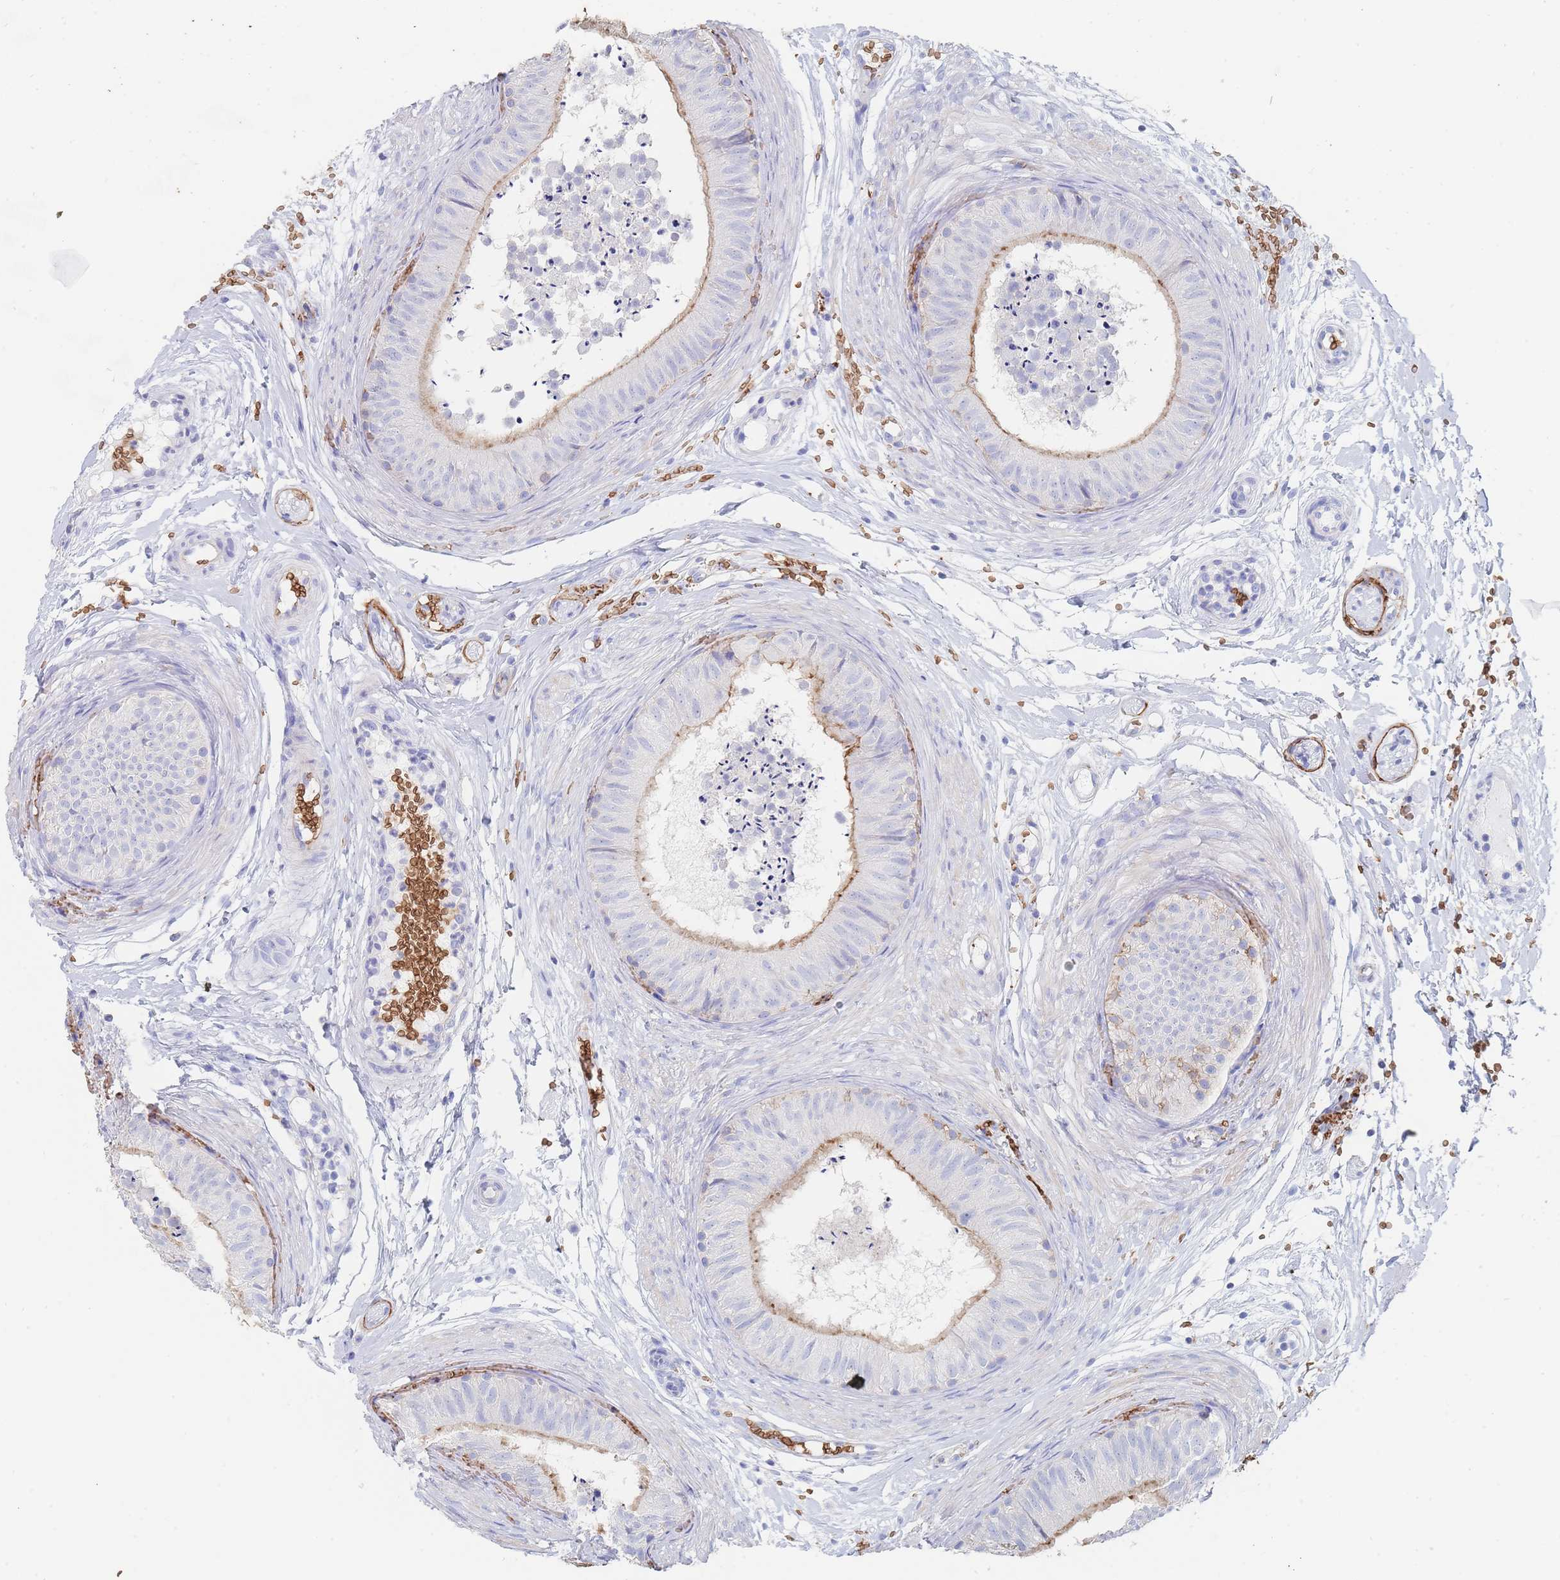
{"staining": {"intensity": "weak", "quantity": "25%-75%", "location": "cytoplasmic/membranous"}, "tissue": "epididymis", "cell_type": "Glandular cells", "image_type": "normal", "snomed": [{"axis": "morphology", "description": "Normal tissue, NOS"}, {"axis": "topography", "description": "Epididymis"}], "caption": "Epididymis stained with DAB immunohistochemistry exhibits low levels of weak cytoplasmic/membranous expression in approximately 25%-75% of glandular cells. The staining is performed using DAB brown chromogen to label protein expression. The nuclei are counter-stained blue using hematoxylin.", "gene": "SLC2A1", "patient": {"sex": "male", "age": 15}}